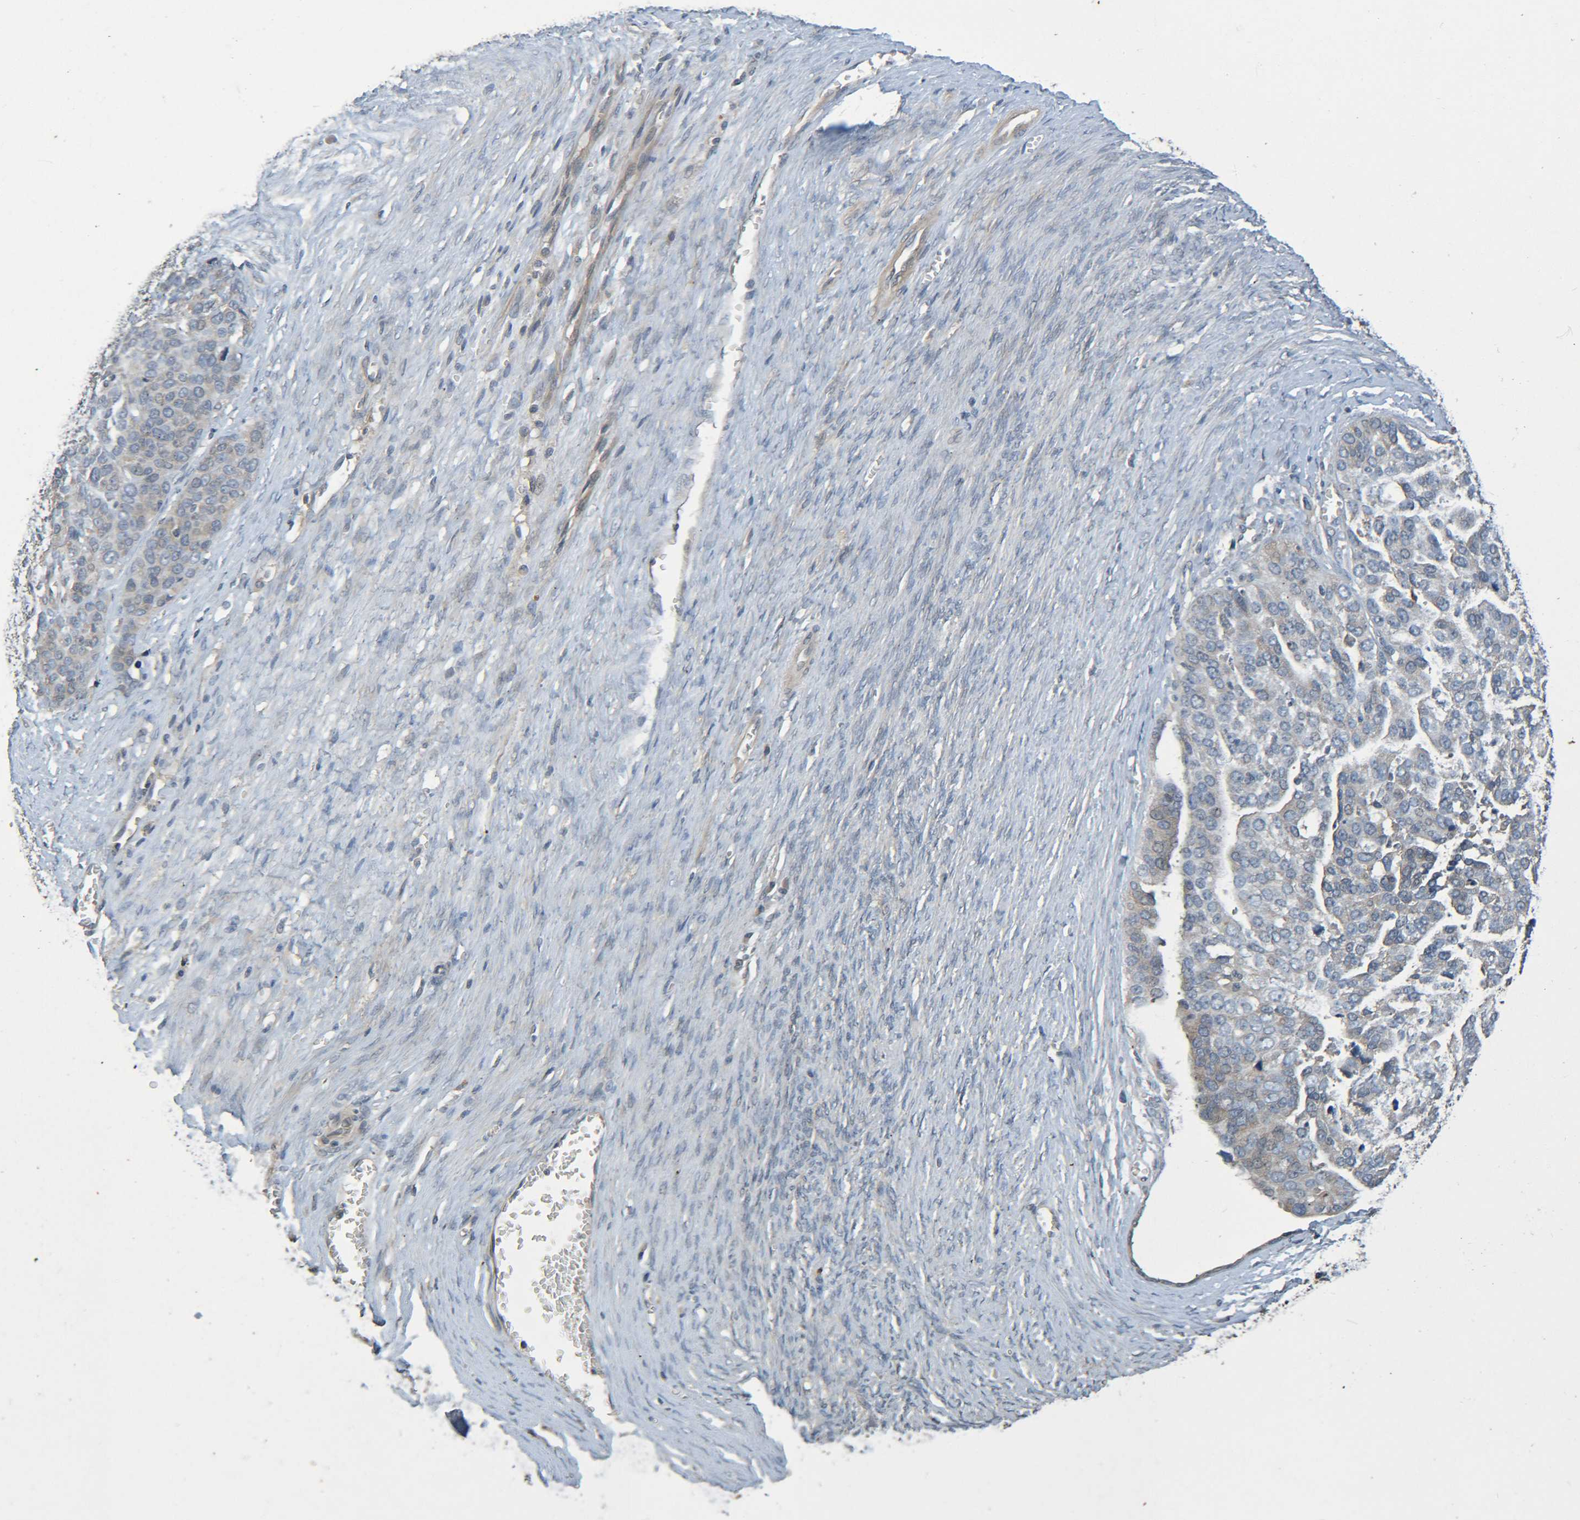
{"staining": {"intensity": "negative", "quantity": "none", "location": "none"}, "tissue": "ovarian cancer", "cell_type": "Tumor cells", "image_type": "cancer", "snomed": [{"axis": "morphology", "description": "Cystadenocarcinoma, serous, NOS"}, {"axis": "topography", "description": "Ovary"}], "caption": "Ovarian cancer (serous cystadenocarcinoma) was stained to show a protein in brown. There is no significant positivity in tumor cells.", "gene": "CYP4F2", "patient": {"sex": "female", "age": 44}}